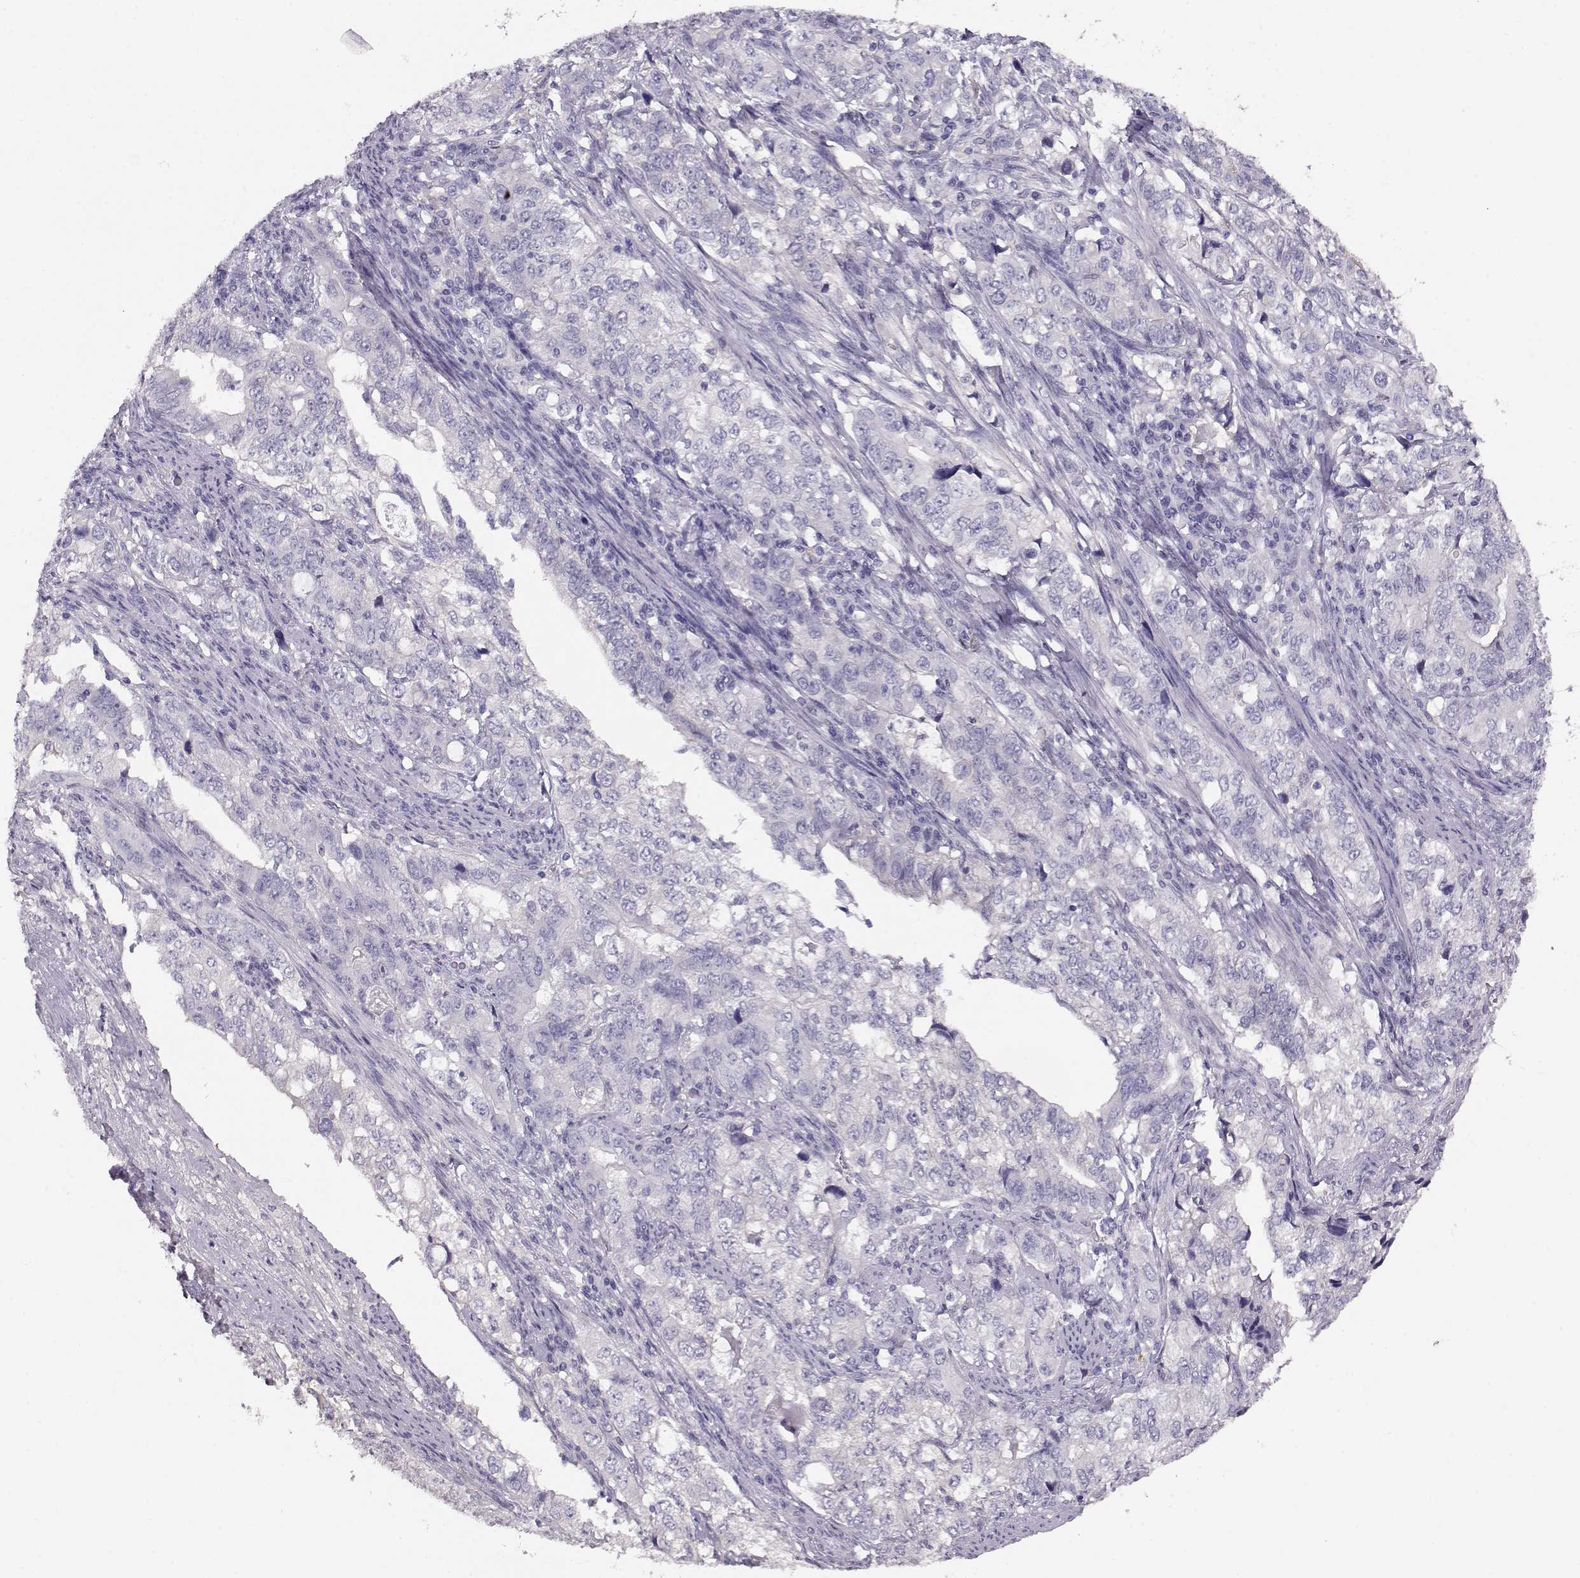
{"staining": {"intensity": "negative", "quantity": "none", "location": "none"}, "tissue": "stomach cancer", "cell_type": "Tumor cells", "image_type": "cancer", "snomed": [{"axis": "morphology", "description": "Adenocarcinoma, NOS"}, {"axis": "topography", "description": "Stomach, lower"}], "caption": "Tumor cells show no significant expression in stomach adenocarcinoma.", "gene": "NDRG4", "patient": {"sex": "female", "age": 72}}